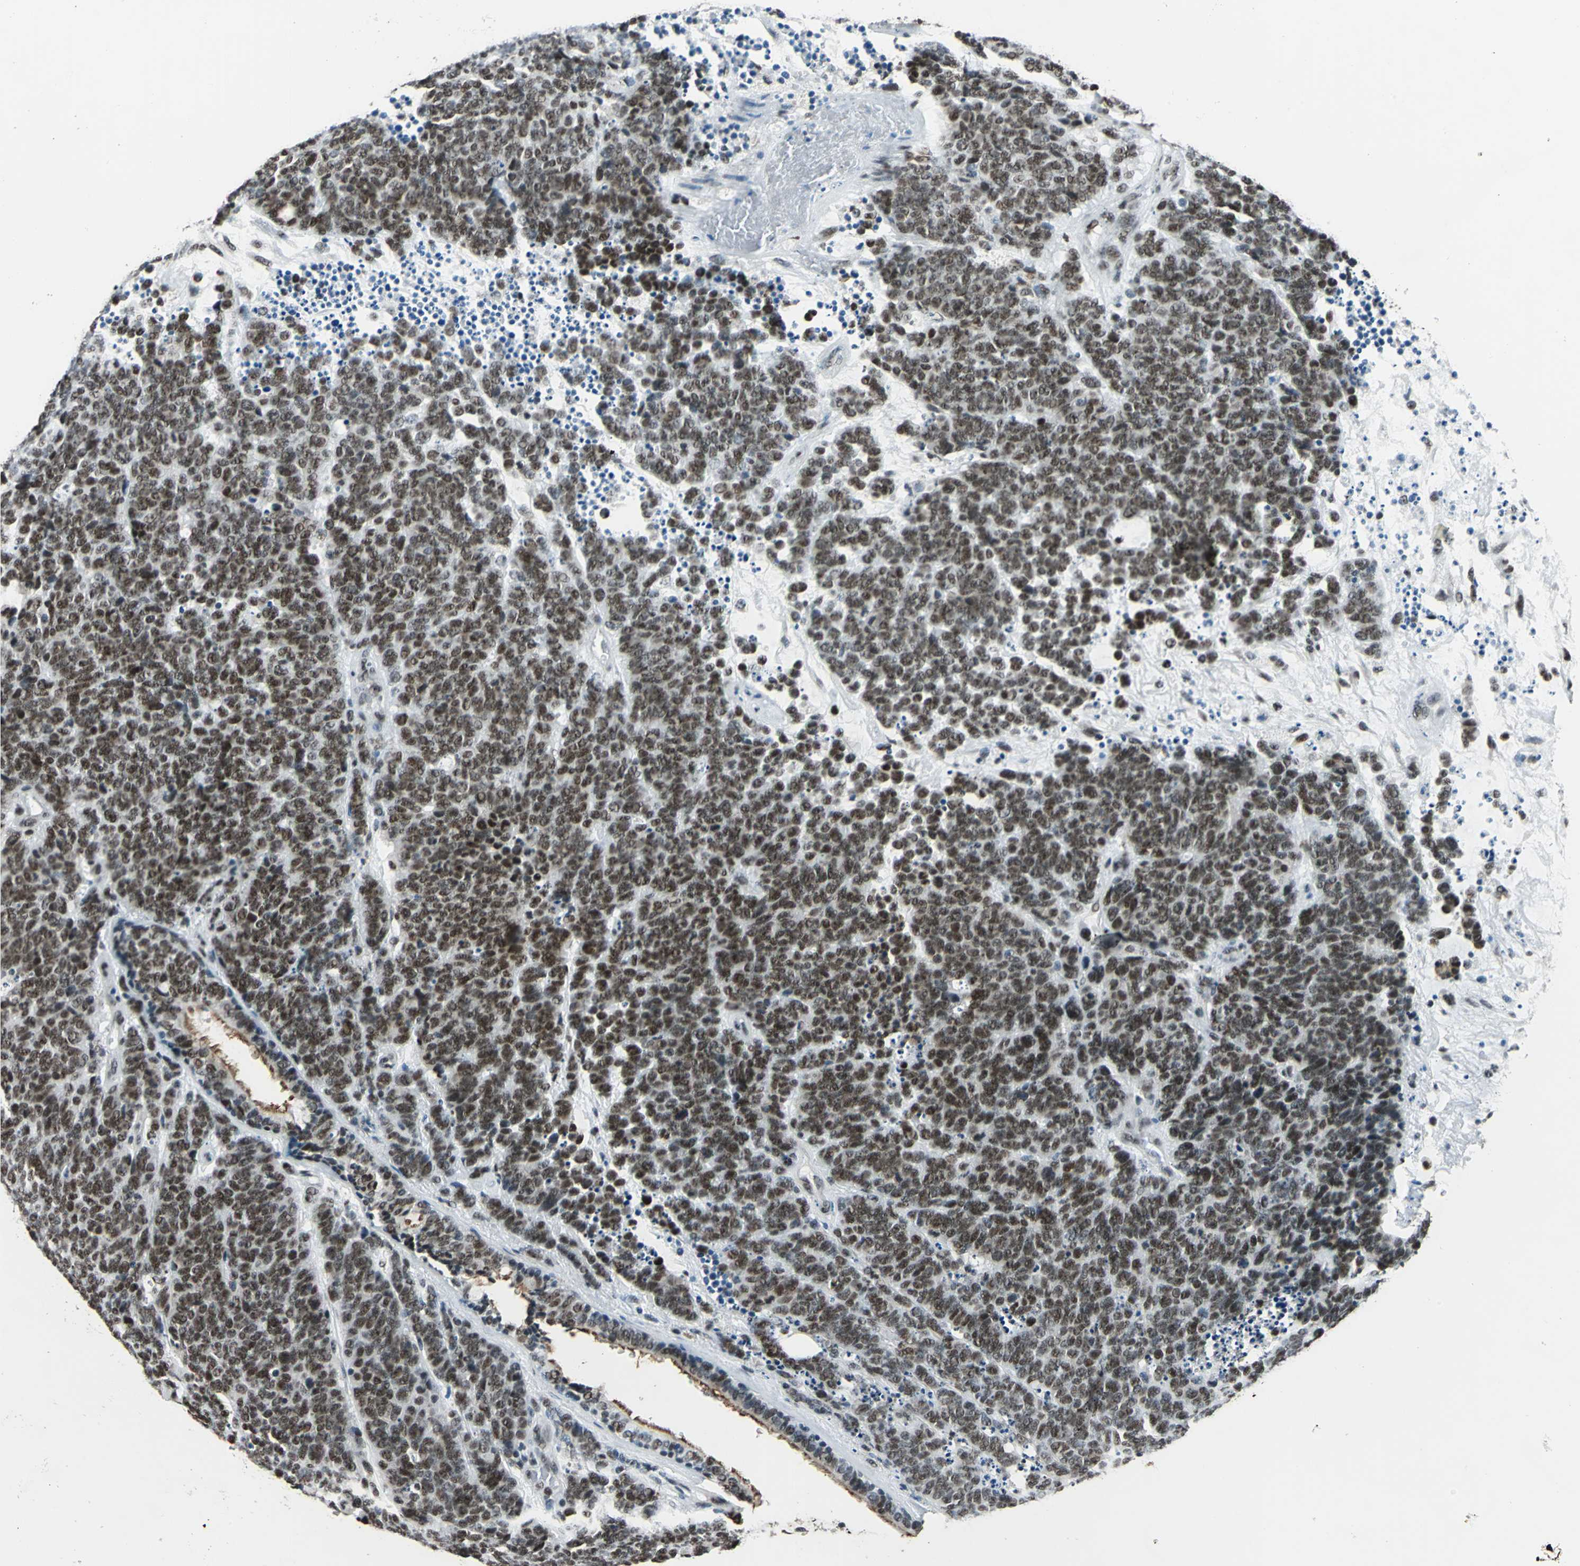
{"staining": {"intensity": "moderate", "quantity": ">75%", "location": "nuclear"}, "tissue": "lung cancer", "cell_type": "Tumor cells", "image_type": "cancer", "snomed": [{"axis": "morphology", "description": "Neoplasm, malignant, NOS"}, {"axis": "topography", "description": "Lung"}], "caption": "Malignant neoplasm (lung) stained for a protein (brown) reveals moderate nuclear positive staining in about >75% of tumor cells.", "gene": "BCLAF1", "patient": {"sex": "female", "age": 58}}